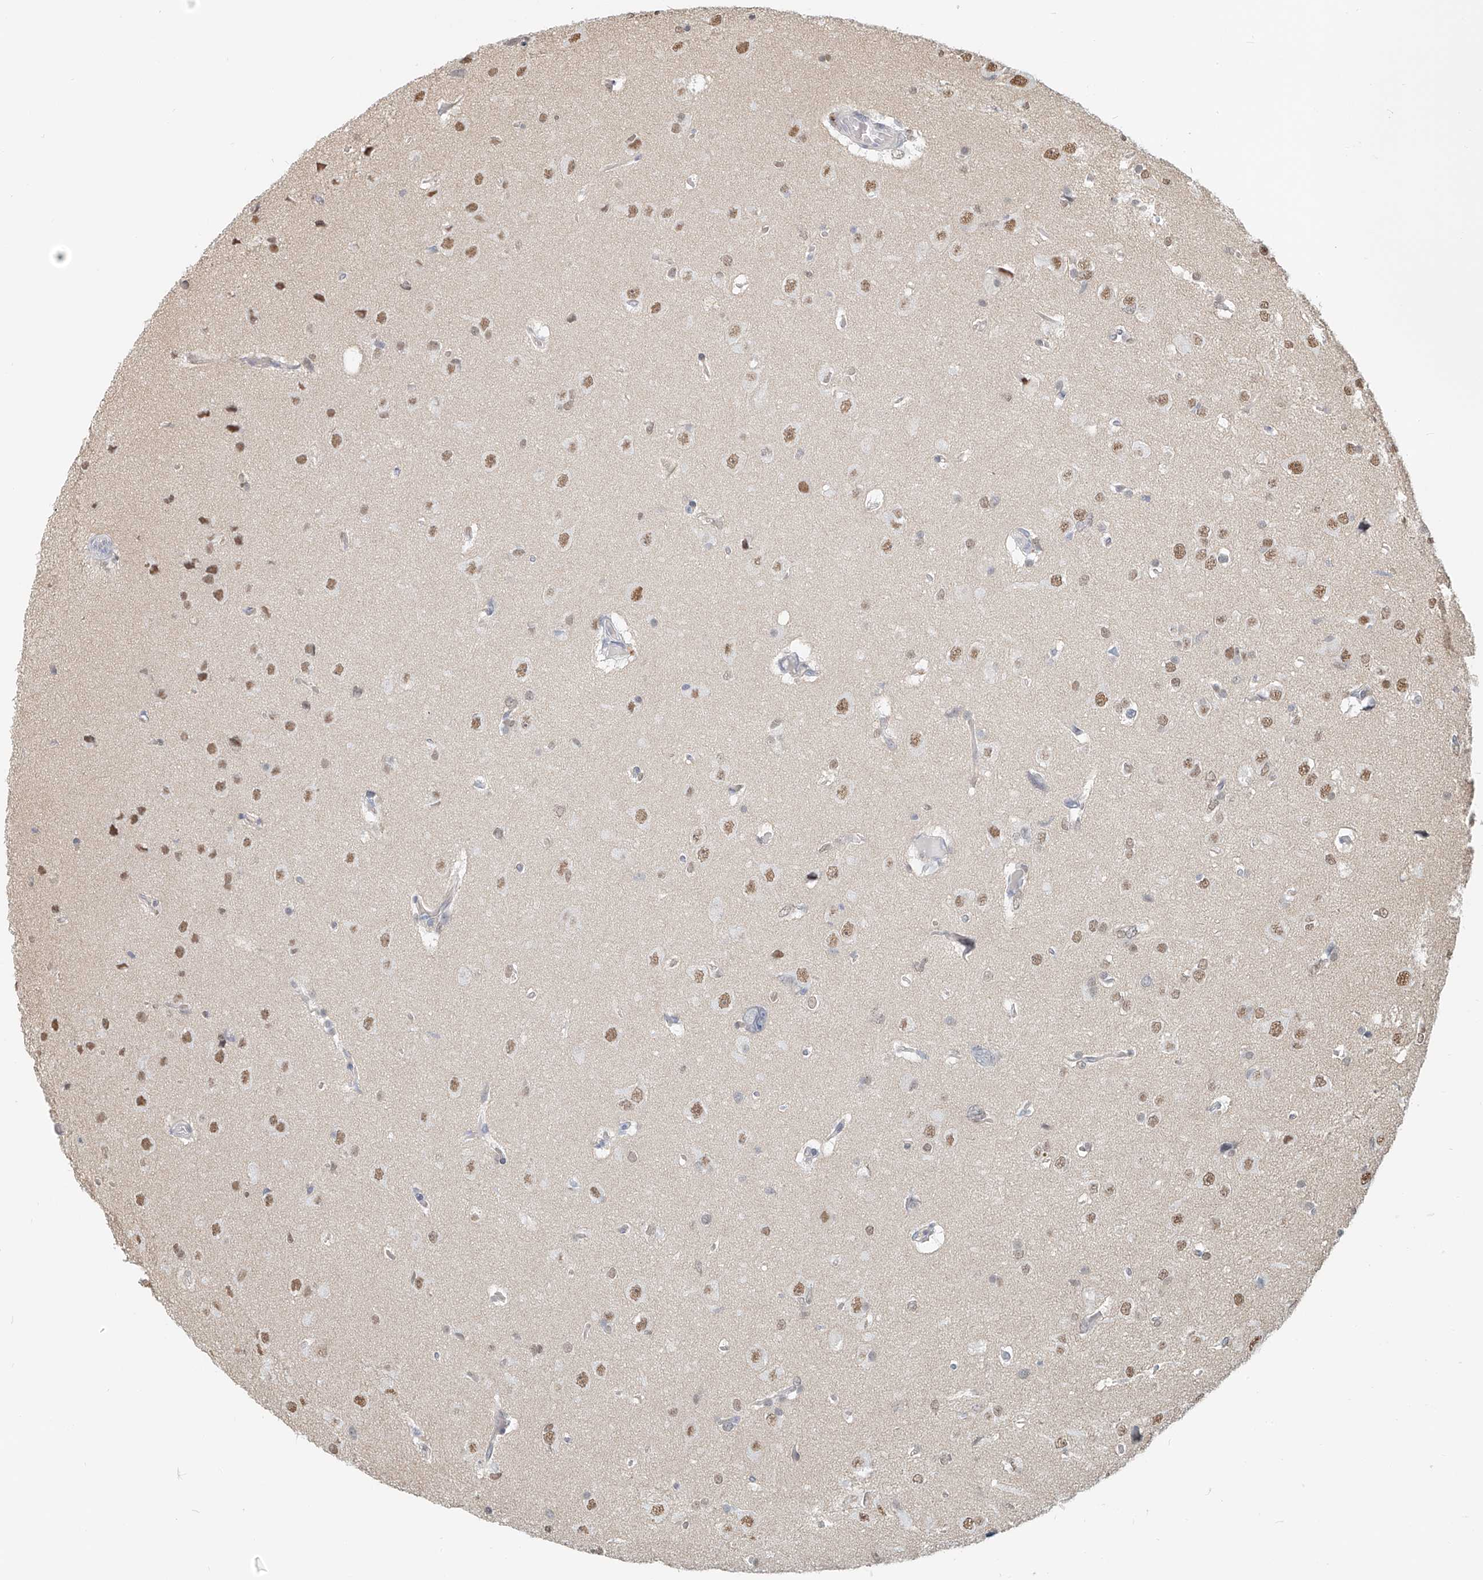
{"staining": {"intensity": "moderate", "quantity": "25%-75%", "location": "nuclear"}, "tissue": "glioma", "cell_type": "Tumor cells", "image_type": "cancer", "snomed": [{"axis": "morphology", "description": "Glioma, malignant, High grade"}, {"axis": "topography", "description": "Brain"}], "caption": "Immunohistochemical staining of human glioma displays moderate nuclear protein staining in approximately 25%-75% of tumor cells. (brown staining indicates protein expression, while blue staining denotes nuclei).", "gene": "SASH1", "patient": {"sex": "female", "age": 59}}